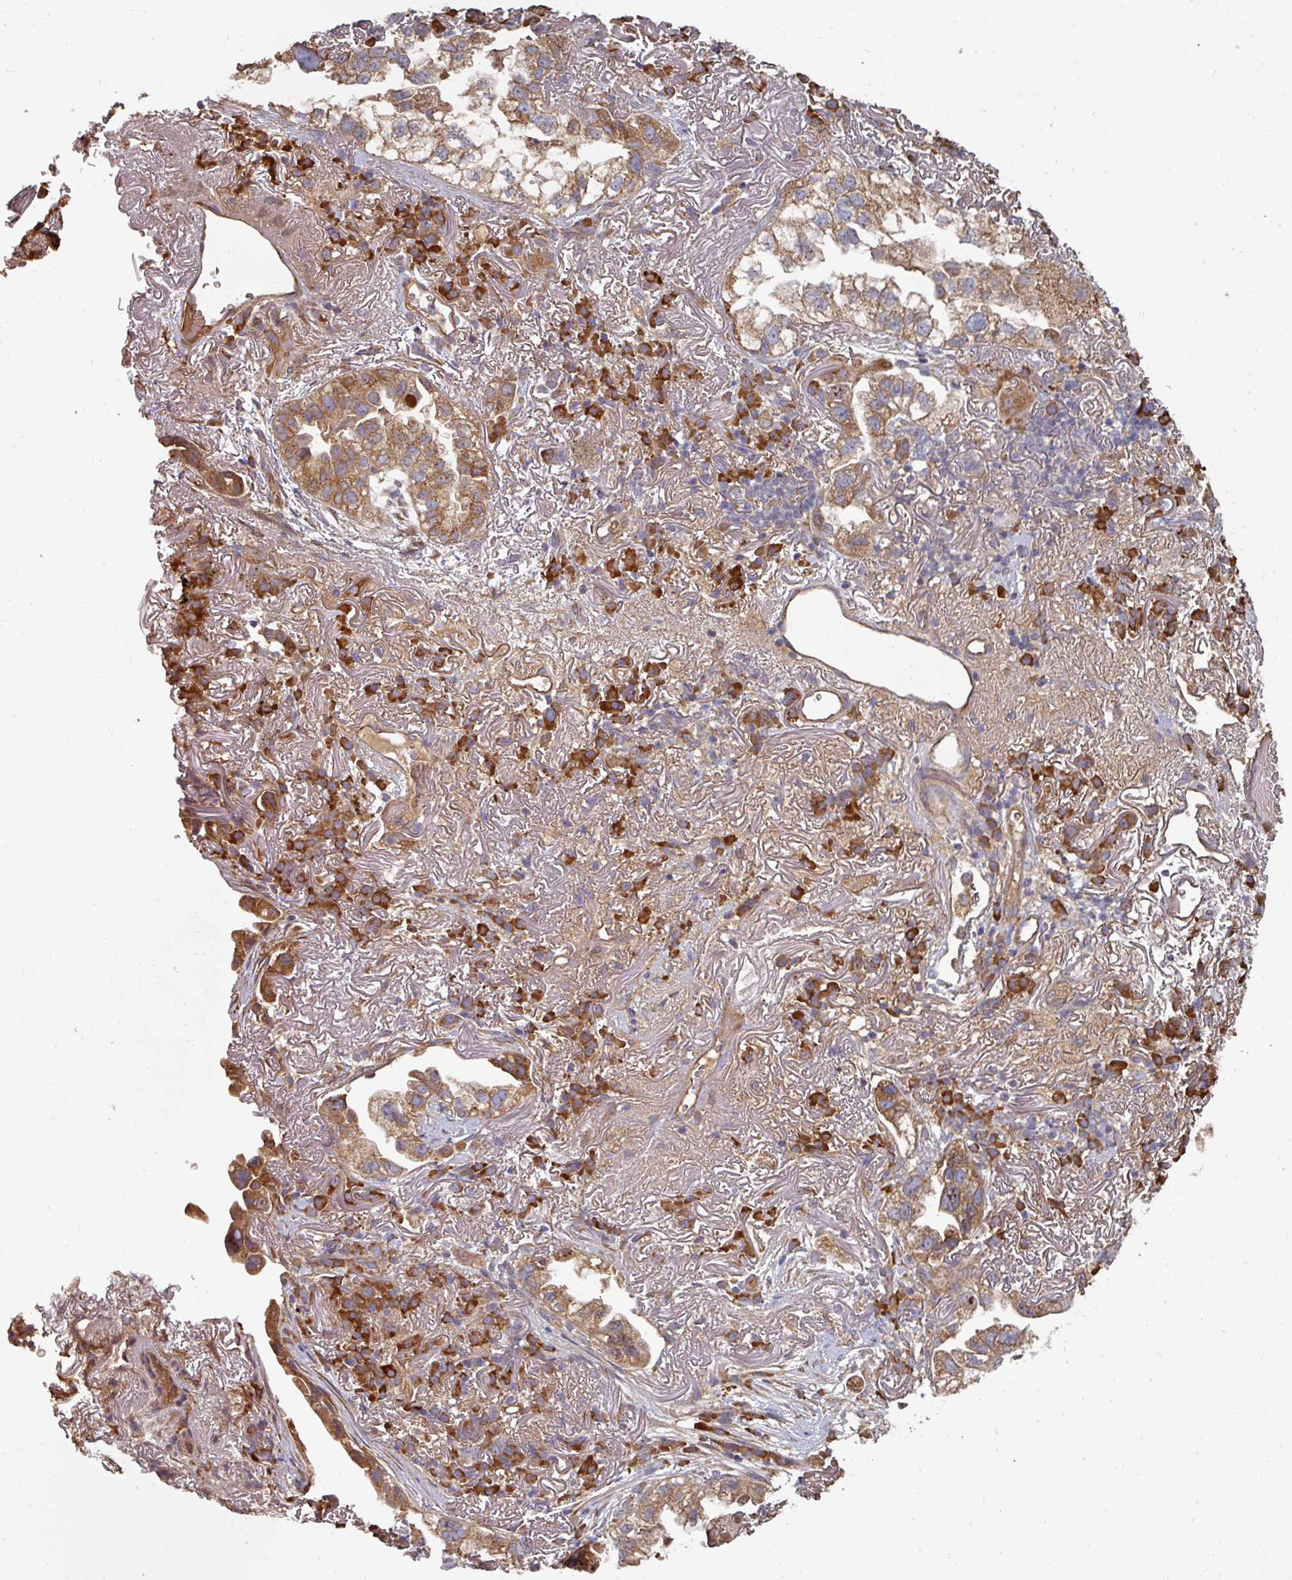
{"staining": {"intensity": "moderate", "quantity": ">75%", "location": "cytoplasmic/membranous"}, "tissue": "lung cancer", "cell_type": "Tumor cells", "image_type": "cancer", "snomed": [{"axis": "morphology", "description": "Adenocarcinoma, NOS"}, {"axis": "topography", "description": "Lung"}], "caption": "Immunohistochemical staining of human lung adenocarcinoma exhibits moderate cytoplasmic/membranous protein staining in approximately >75% of tumor cells.", "gene": "EDEM2", "patient": {"sex": "female", "age": 69}}